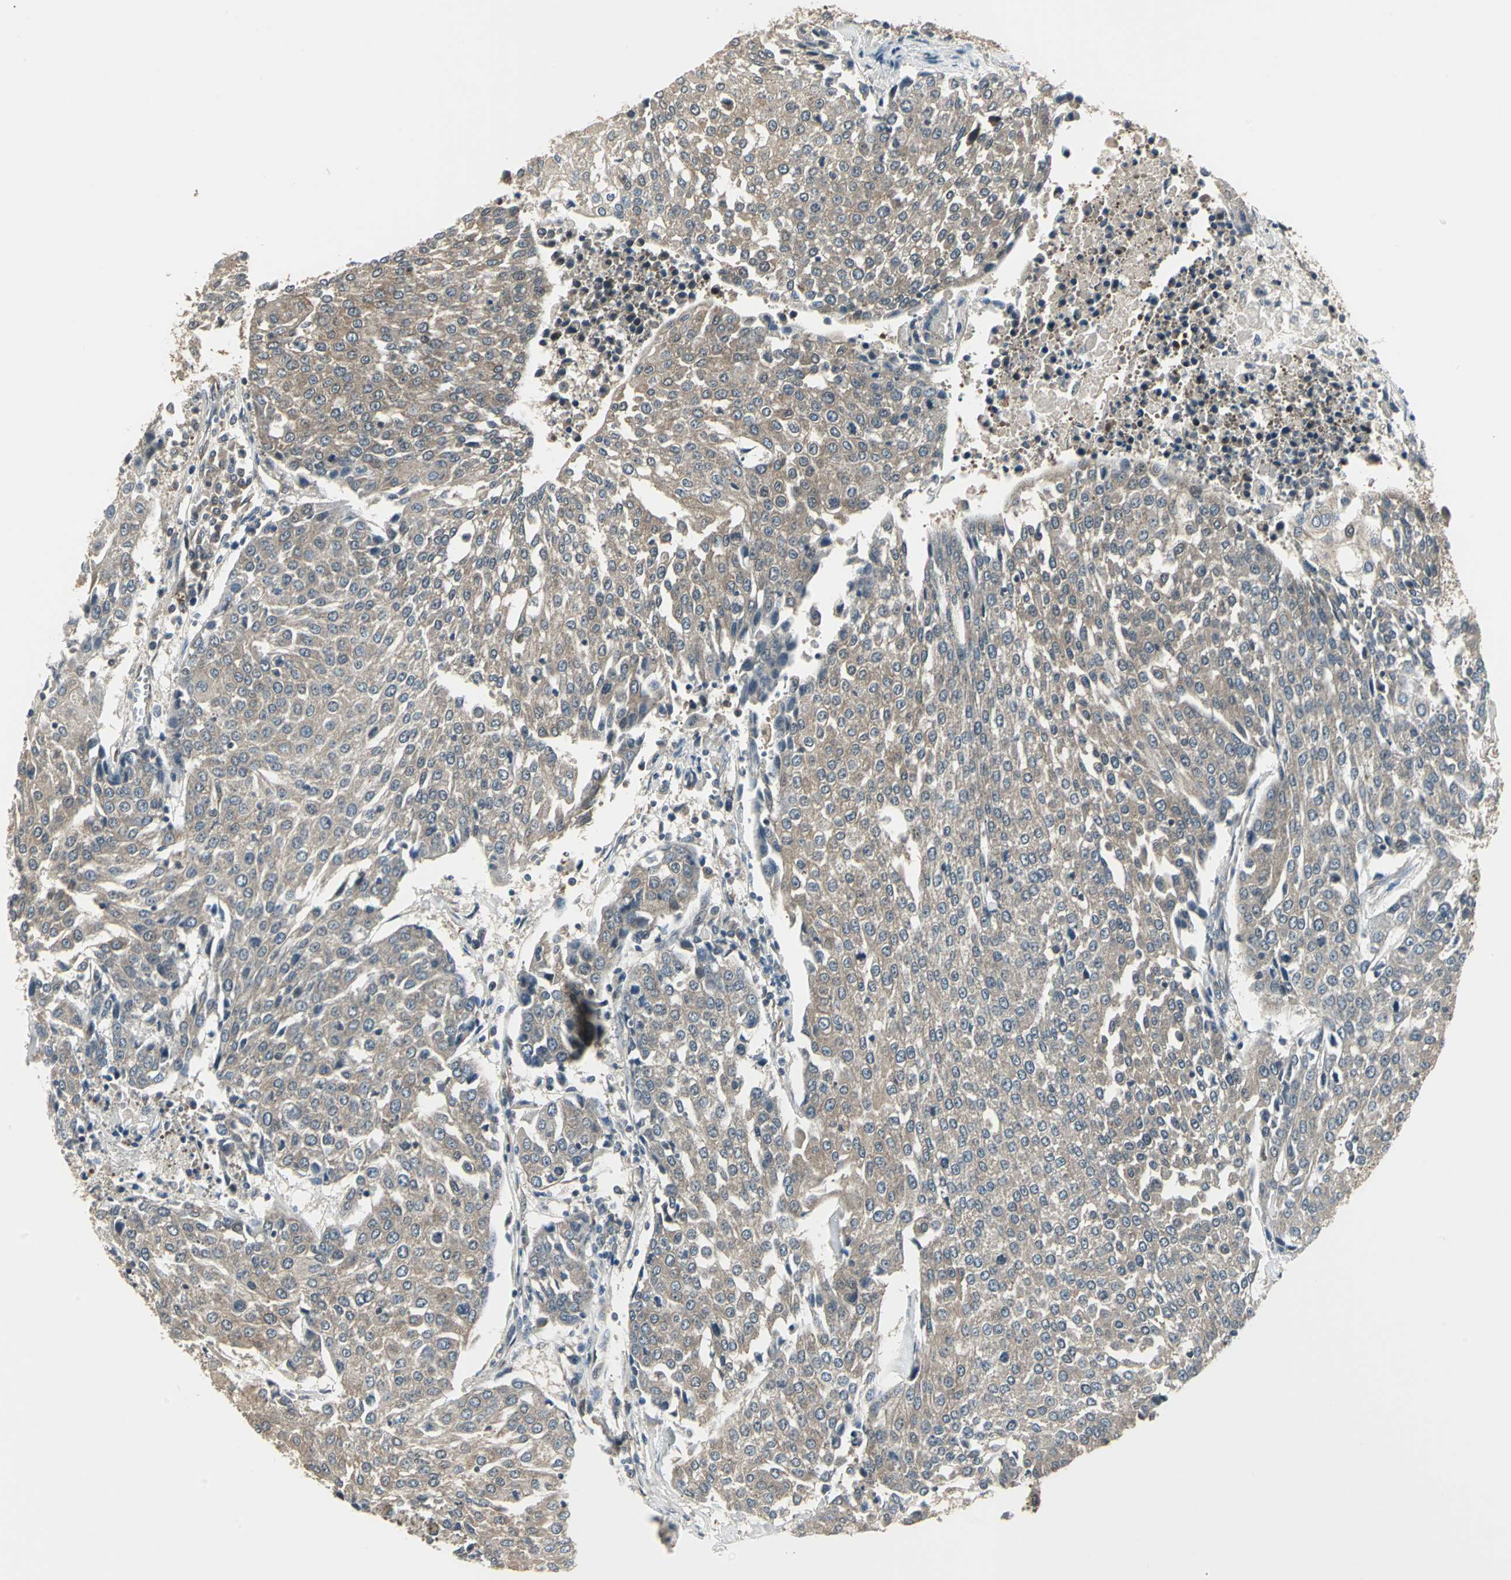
{"staining": {"intensity": "weak", "quantity": ">75%", "location": "cytoplasmic/membranous"}, "tissue": "urothelial cancer", "cell_type": "Tumor cells", "image_type": "cancer", "snomed": [{"axis": "morphology", "description": "Urothelial carcinoma, High grade"}, {"axis": "topography", "description": "Urinary bladder"}], "caption": "Human urothelial carcinoma (high-grade) stained with a protein marker shows weak staining in tumor cells.", "gene": "PFDN1", "patient": {"sex": "female", "age": 85}}